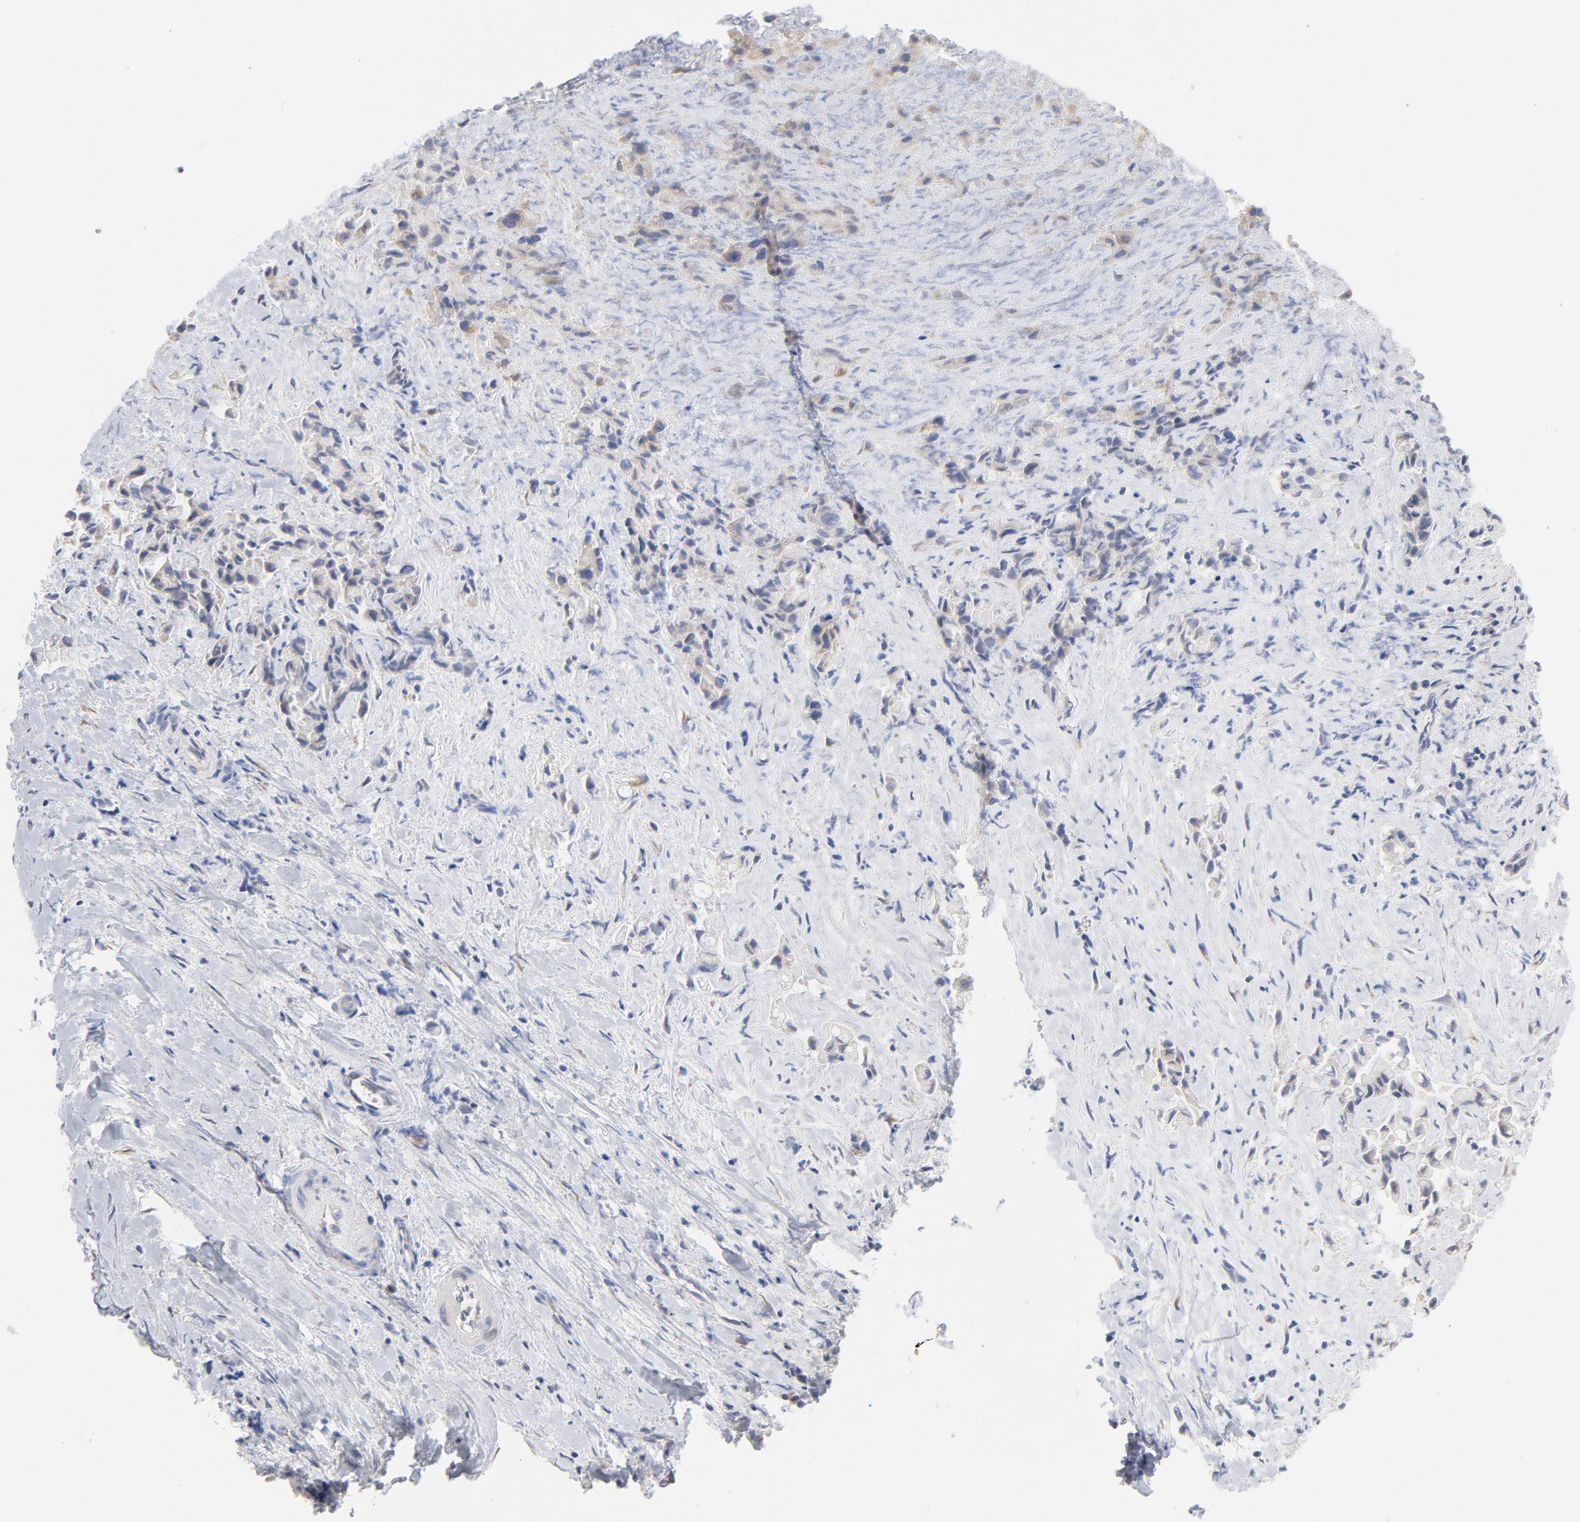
{"staining": {"intensity": "weak", "quantity": "25%-75%", "location": "cytoplasmic/membranous"}, "tissue": "liver cancer", "cell_type": "Tumor cells", "image_type": "cancer", "snomed": [{"axis": "morphology", "description": "Cholangiocarcinoma"}, {"axis": "topography", "description": "Liver"}], "caption": "A high-resolution micrograph shows immunohistochemistry (IHC) staining of liver cancer, which displays weak cytoplasmic/membranous expression in approximately 25%-75% of tumor cells. Ihc stains the protein of interest in brown and the nuclei are stained blue.", "gene": "CPE", "patient": {"sex": "male", "age": 57}}